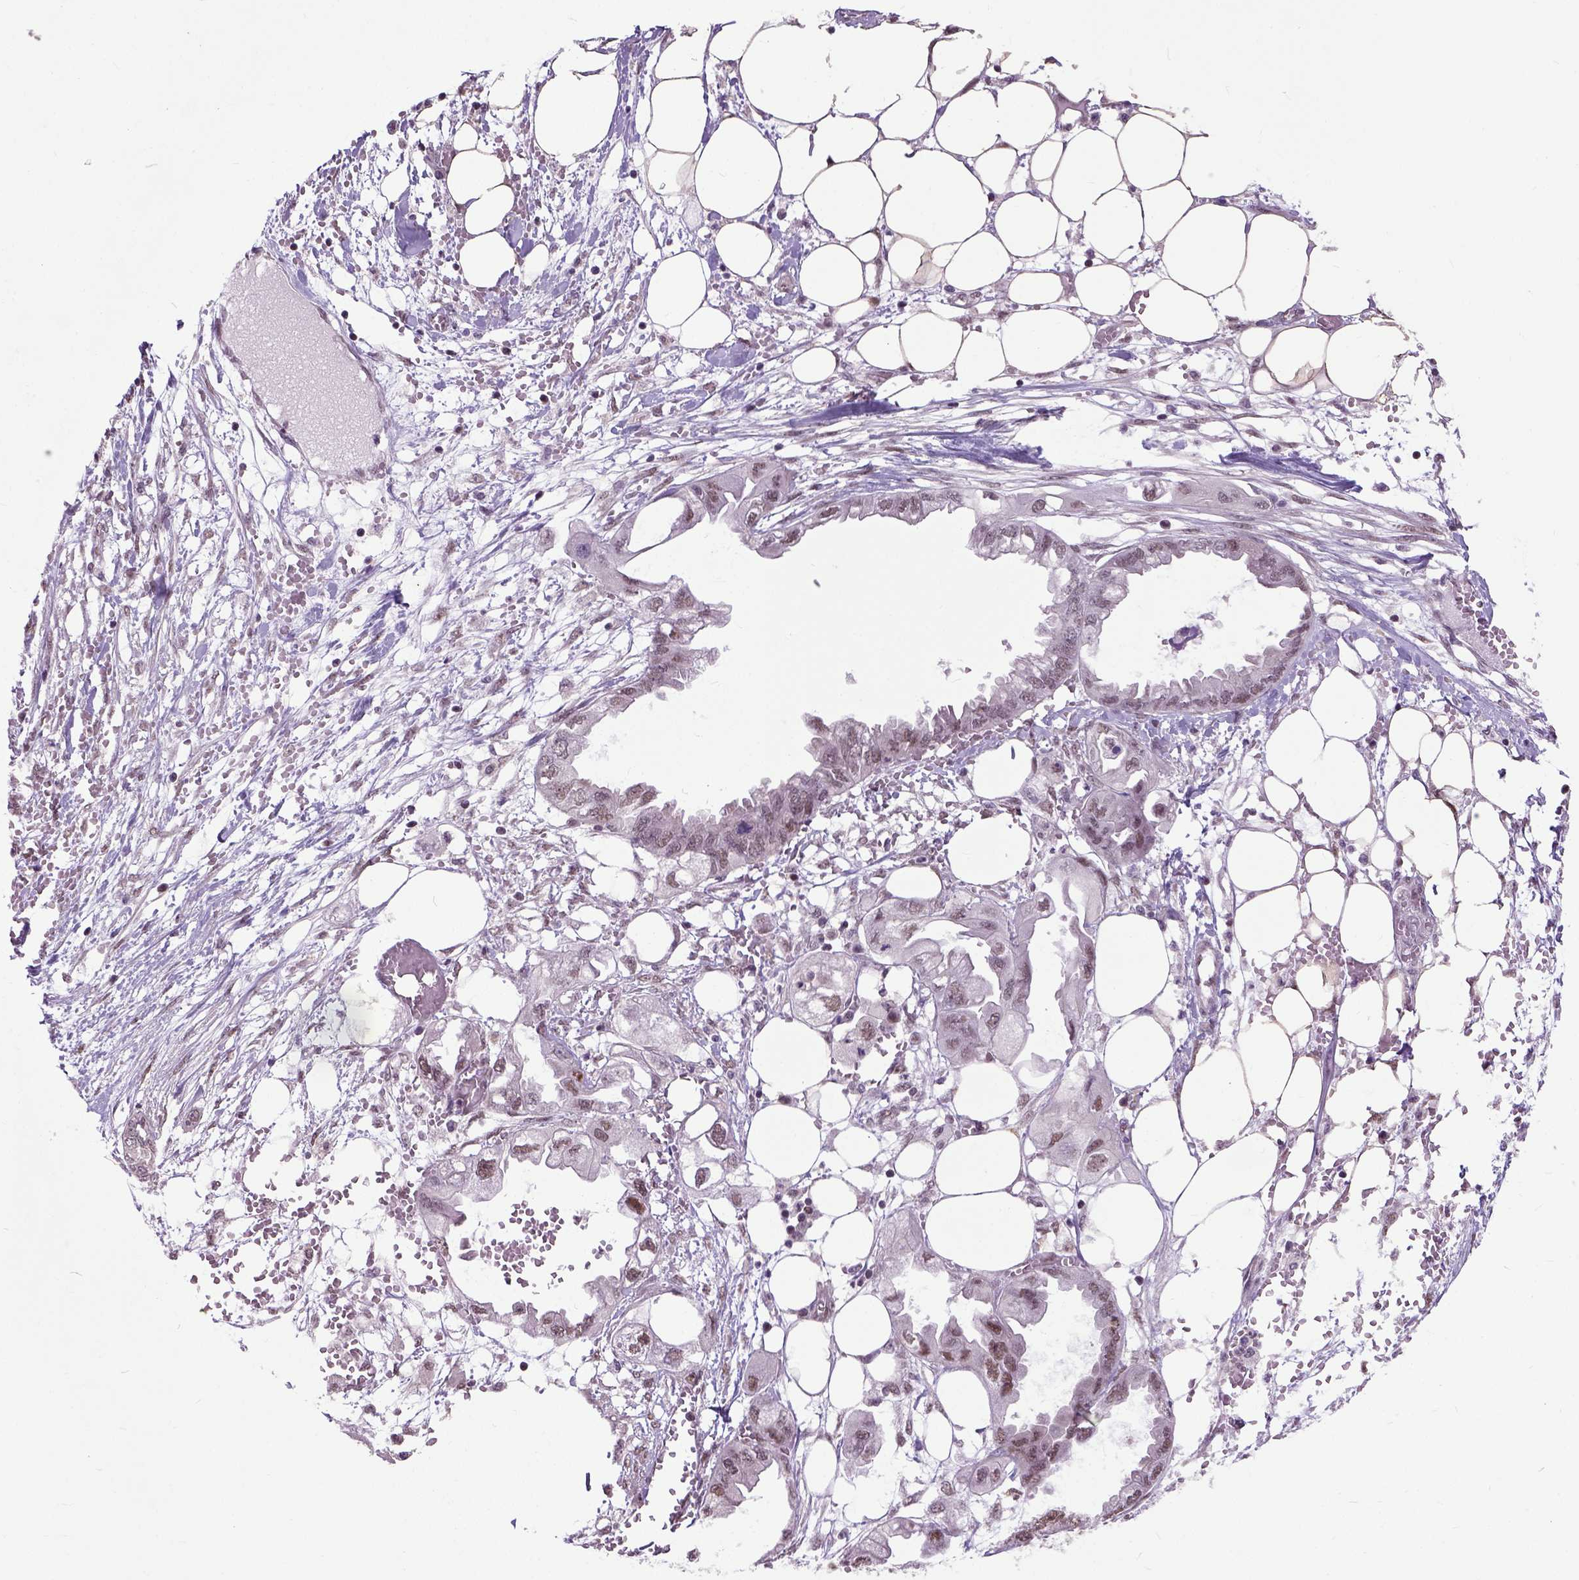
{"staining": {"intensity": "moderate", "quantity": ">75%", "location": "nuclear"}, "tissue": "endometrial cancer", "cell_type": "Tumor cells", "image_type": "cancer", "snomed": [{"axis": "morphology", "description": "Adenocarcinoma, NOS"}, {"axis": "morphology", "description": "Adenocarcinoma, metastatic, NOS"}, {"axis": "topography", "description": "Adipose tissue"}, {"axis": "topography", "description": "Endometrium"}], "caption": "Immunohistochemistry (IHC) (DAB (3,3'-diaminobenzidine)) staining of human endometrial cancer displays moderate nuclear protein positivity in about >75% of tumor cells.", "gene": "UBA3", "patient": {"sex": "female", "age": 67}}